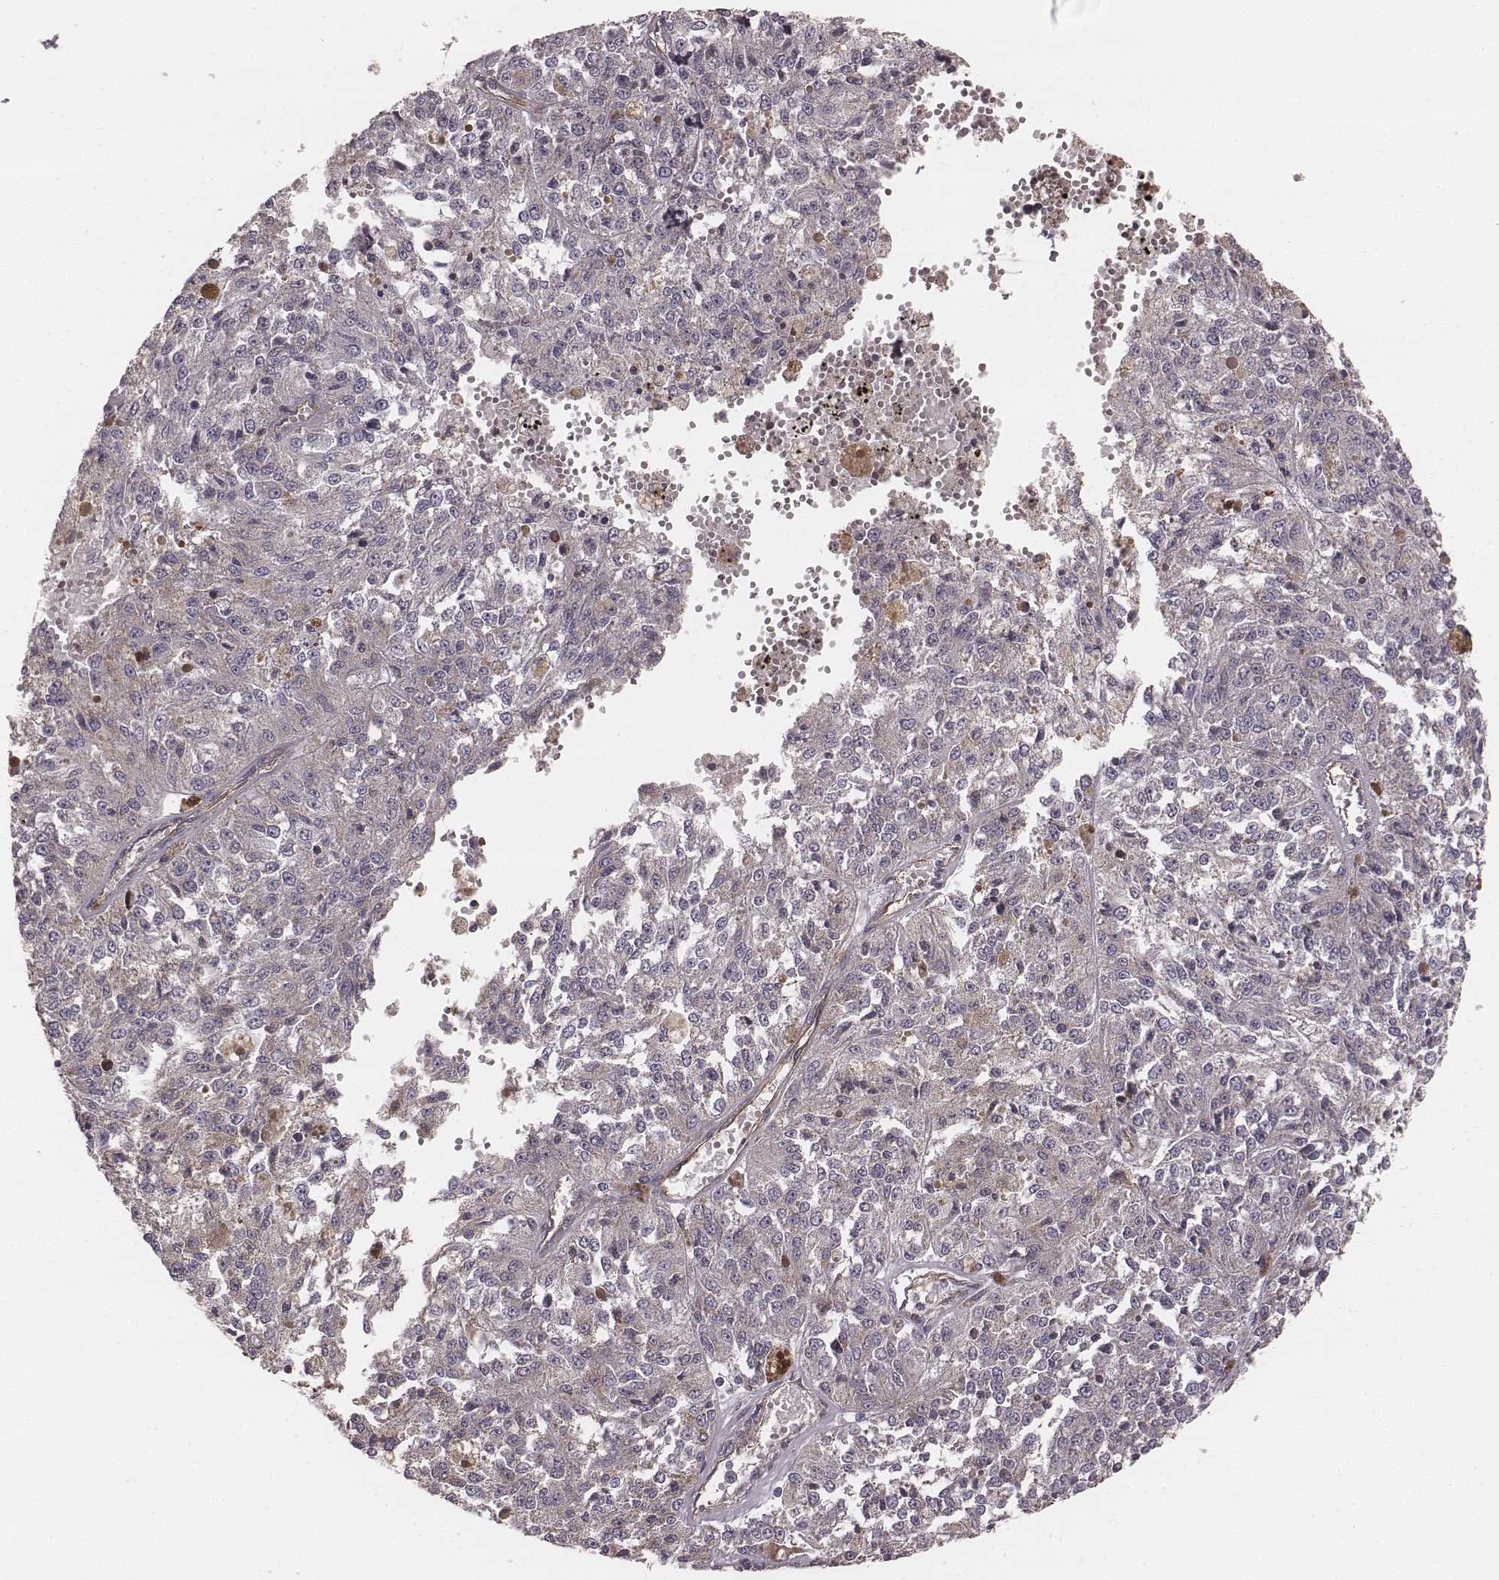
{"staining": {"intensity": "negative", "quantity": "none", "location": "none"}, "tissue": "melanoma", "cell_type": "Tumor cells", "image_type": "cancer", "snomed": [{"axis": "morphology", "description": "Malignant melanoma, Metastatic site"}, {"axis": "topography", "description": "Lymph node"}], "caption": "A micrograph of human malignant melanoma (metastatic site) is negative for staining in tumor cells.", "gene": "PALMD", "patient": {"sex": "female", "age": 64}}